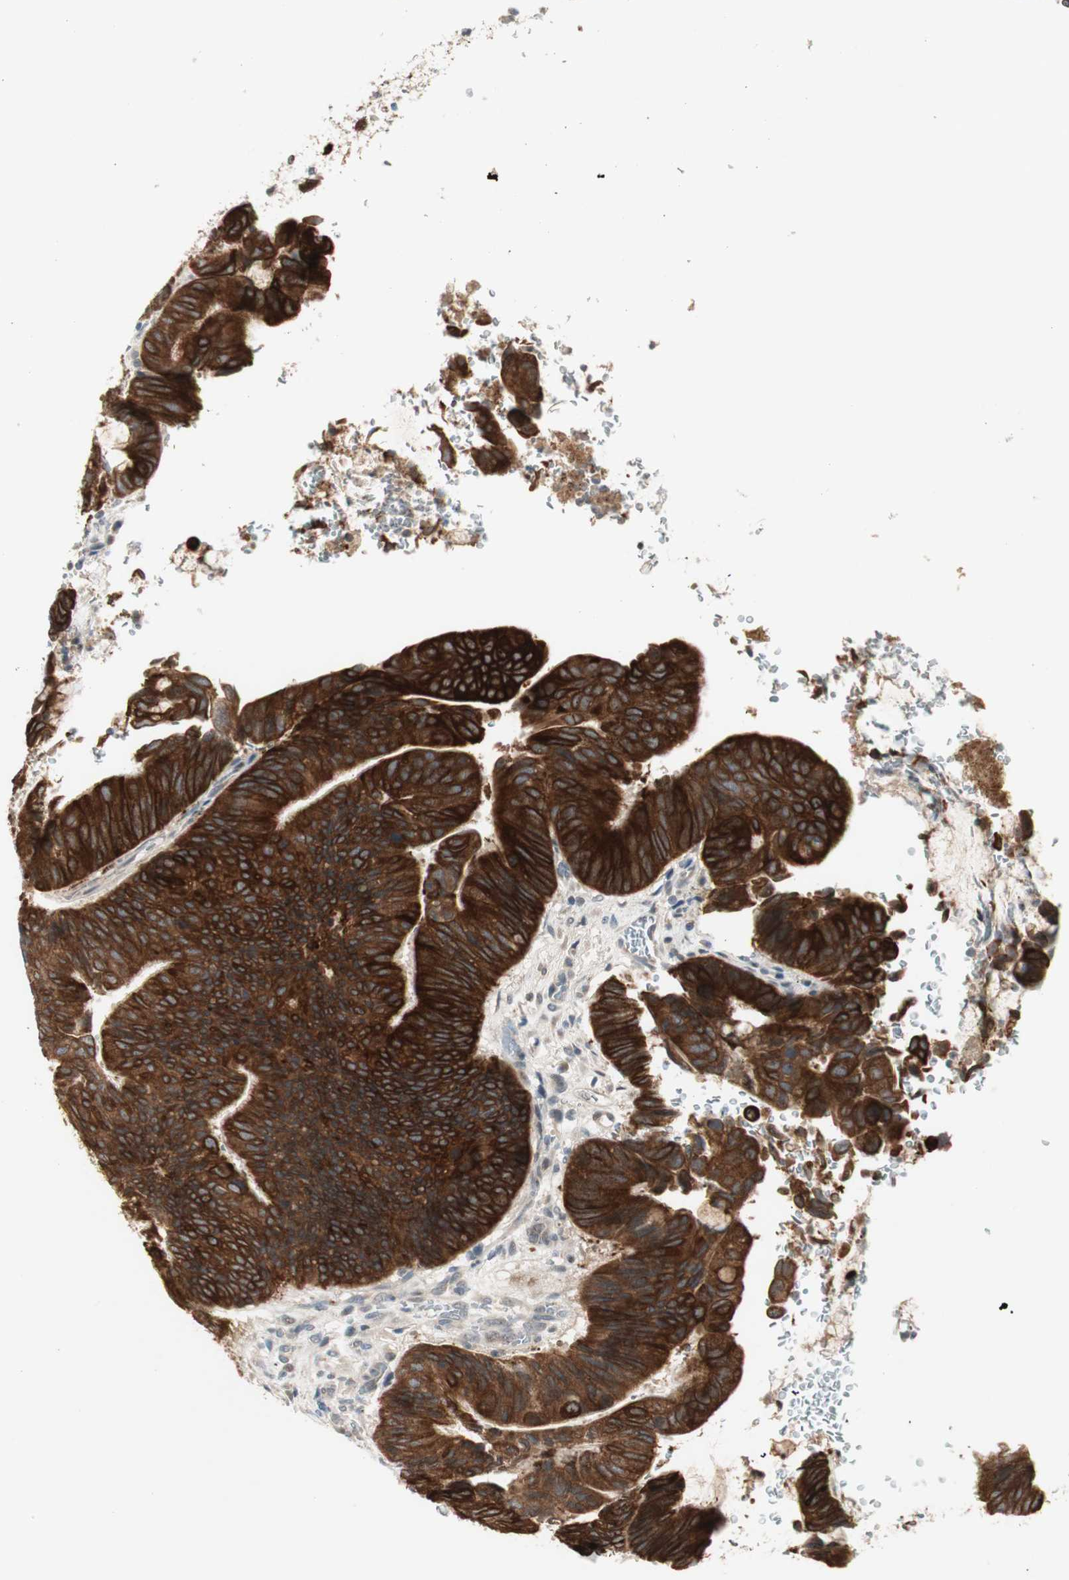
{"staining": {"intensity": "strong", "quantity": ">75%", "location": "cytoplasmic/membranous"}, "tissue": "colorectal cancer", "cell_type": "Tumor cells", "image_type": "cancer", "snomed": [{"axis": "morphology", "description": "Normal tissue, NOS"}, {"axis": "morphology", "description": "Adenocarcinoma, NOS"}, {"axis": "topography", "description": "Rectum"}, {"axis": "topography", "description": "Peripheral nerve tissue"}], "caption": "Protein staining of colorectal adenocarcinoma tissue reveals strong cytoplasmic/membranous positivity in approximately >75% of tumor cells. The protein of interest is shown in brown color, while the nuclei are stained blue.", "gene": "ACSL5", "patient": {"sex": "male", "age": 92}}